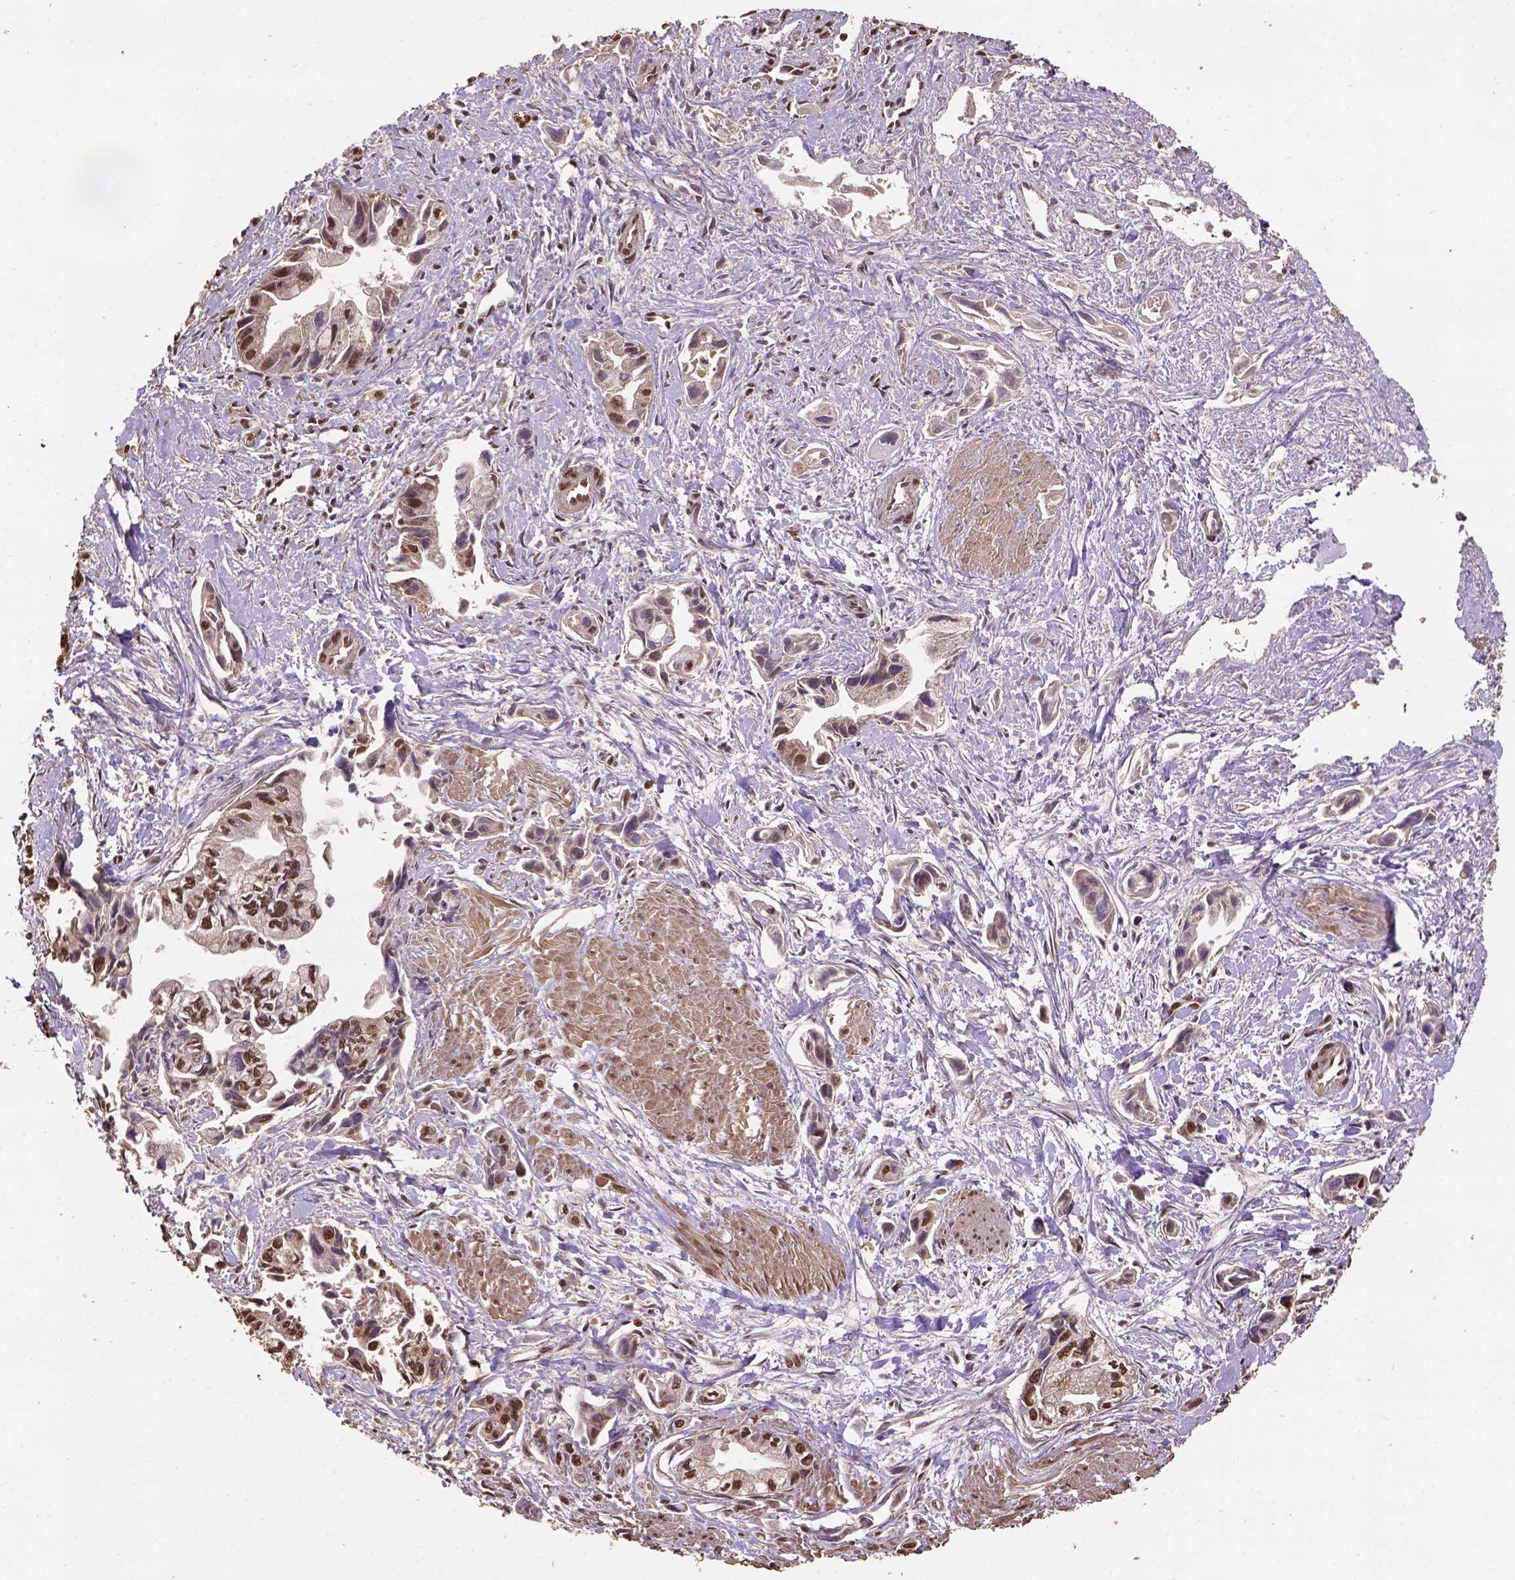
{"staining": {"intensity": "moderate", "quantity": ">75%", "location": "nuclear"}, "tissue": "pancreatic cancer", "cell_type": "Tumor cells", "image_type": "cancer", "snomed": [{"axis": "morphology", "description": "Adenocarcinoma, NOS"}, {"axis": "topography", "description": "Pancreas"}], "caption": "Pancreatic adenocarcinoma stained with a protein marker shows moderate staining in tumor cells.", "gene": "CSTF2T", "patient": {"sex": "female", "age": 61}}